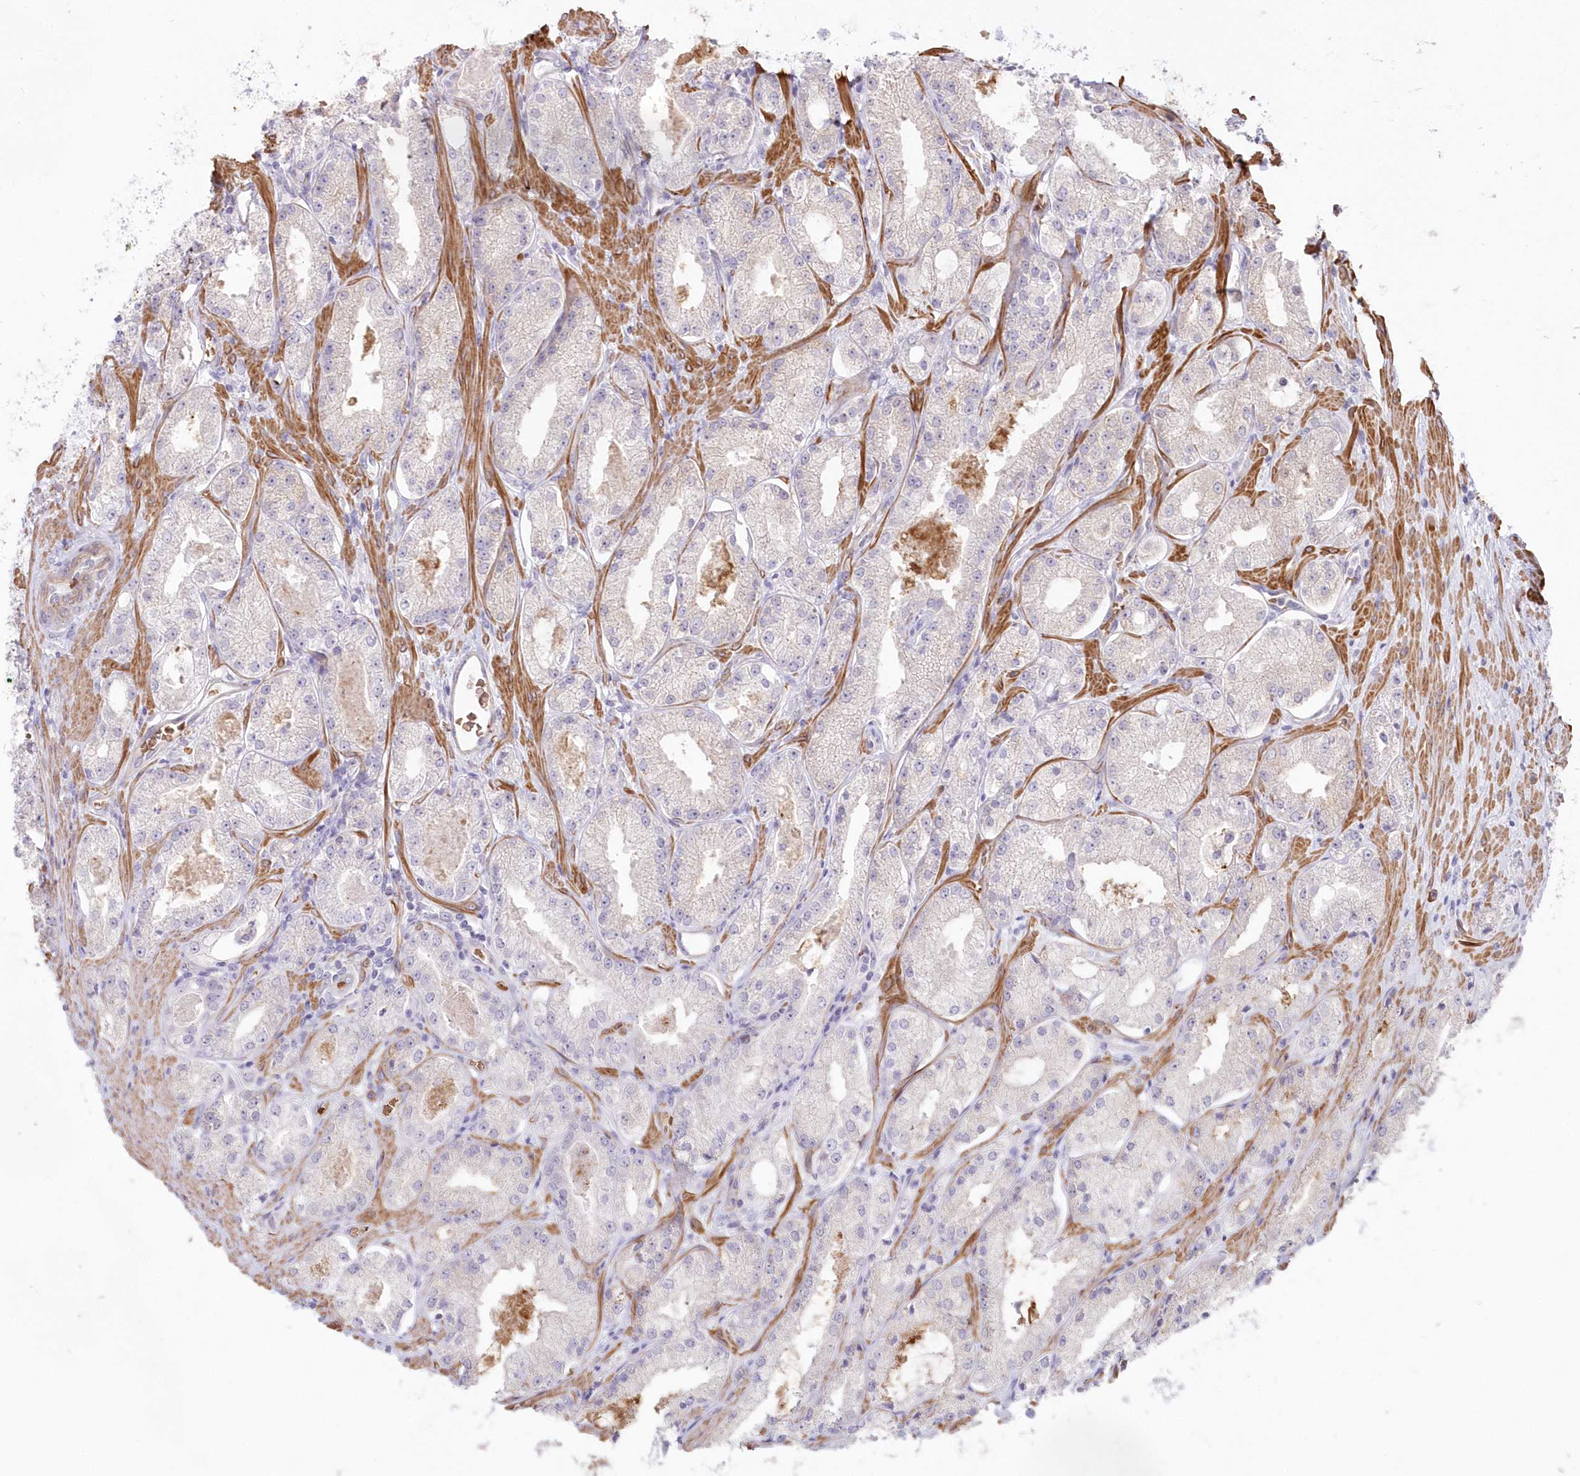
{"staining": {"intensity": "negative", "quantity": "none", "location": "none"}, "tissue": "prostate cancer", "cell_type": "Tumor cells", "image_type": "cancer", "snomed": [{"axis": "morphology", "description": "Adenocarcinoma, Low grade"}, {"axis": "topography", "description": "Prostate"}], "caption": "An immunohistochemistry histopathology image of prostate low-grade adenocarcinoma is shown. There is no staining in tumor cells of prostate low-grade adenocarcinoma. (DAB IHC with hematoxylin counter stain).", "gene": "SERINC1", "patient": {"sex": "male", "age": 69}}